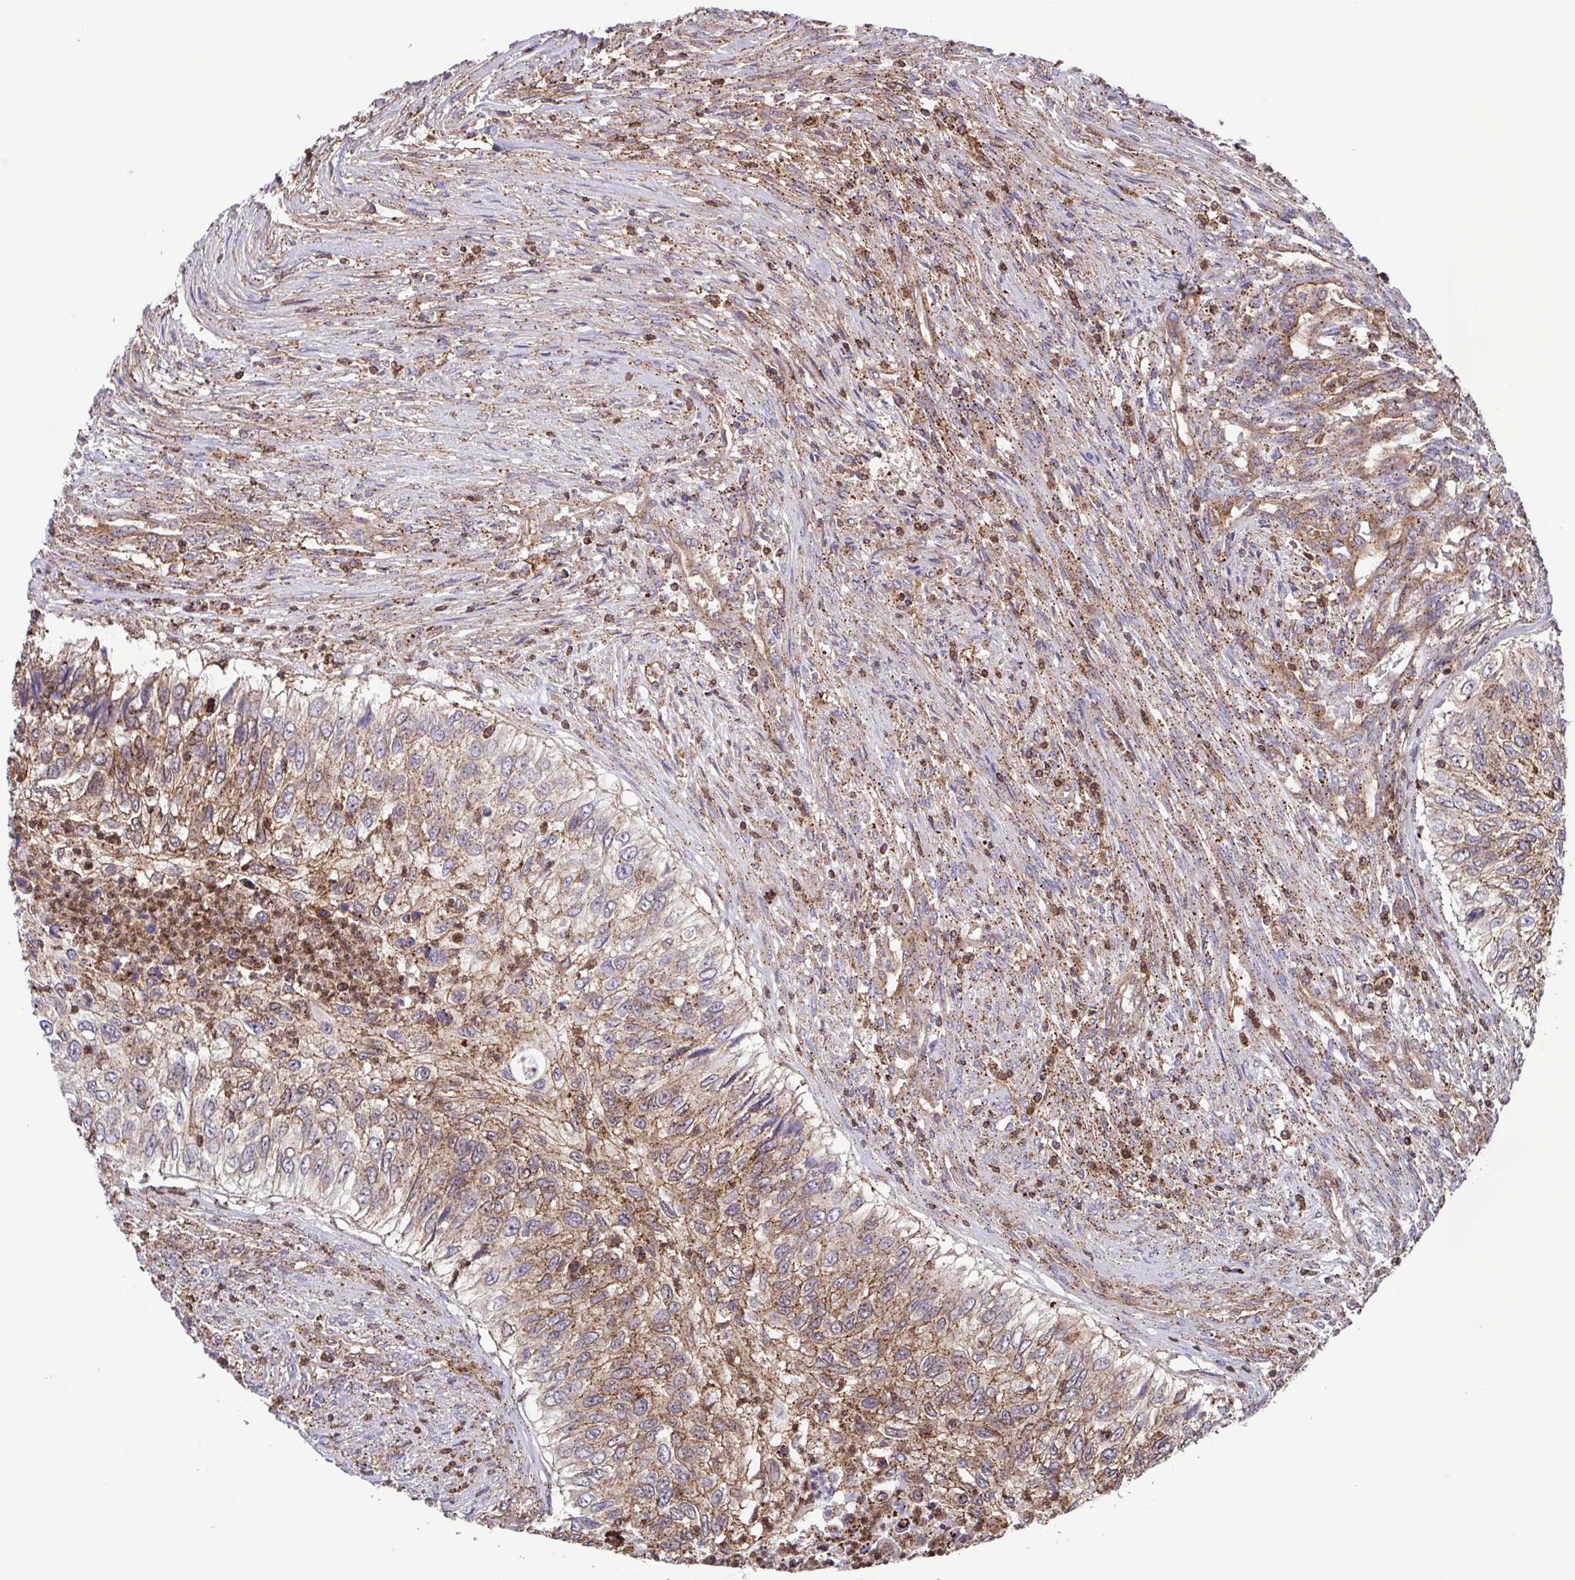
{"staining": {"intensity": "moderate", "quantity": ">75%", "location": "cytoplasmic/membranous"}, "tissue": "urothelial cancer", "cell_type": "Tumor cells", "image_type": "cancer", "snomed": [{"axis": "morphology", "description": "Urothelial carcinoma, High grade"}, {"axis": "topography", "description": "Urinary bladder"}], "caption": "IHC histopathology image of neoplastic tissue: high-grade urothelial carcinoma stained using immunohistochemistry reveals medium levels of moderate protein expression localized specifically in the cytoplasmic/membranous of tumor cells, appearing as a cytoplasmic/membranous brown color.", "gene": "CHMP1B", "patient": {"sex": "female", "age": 60}}